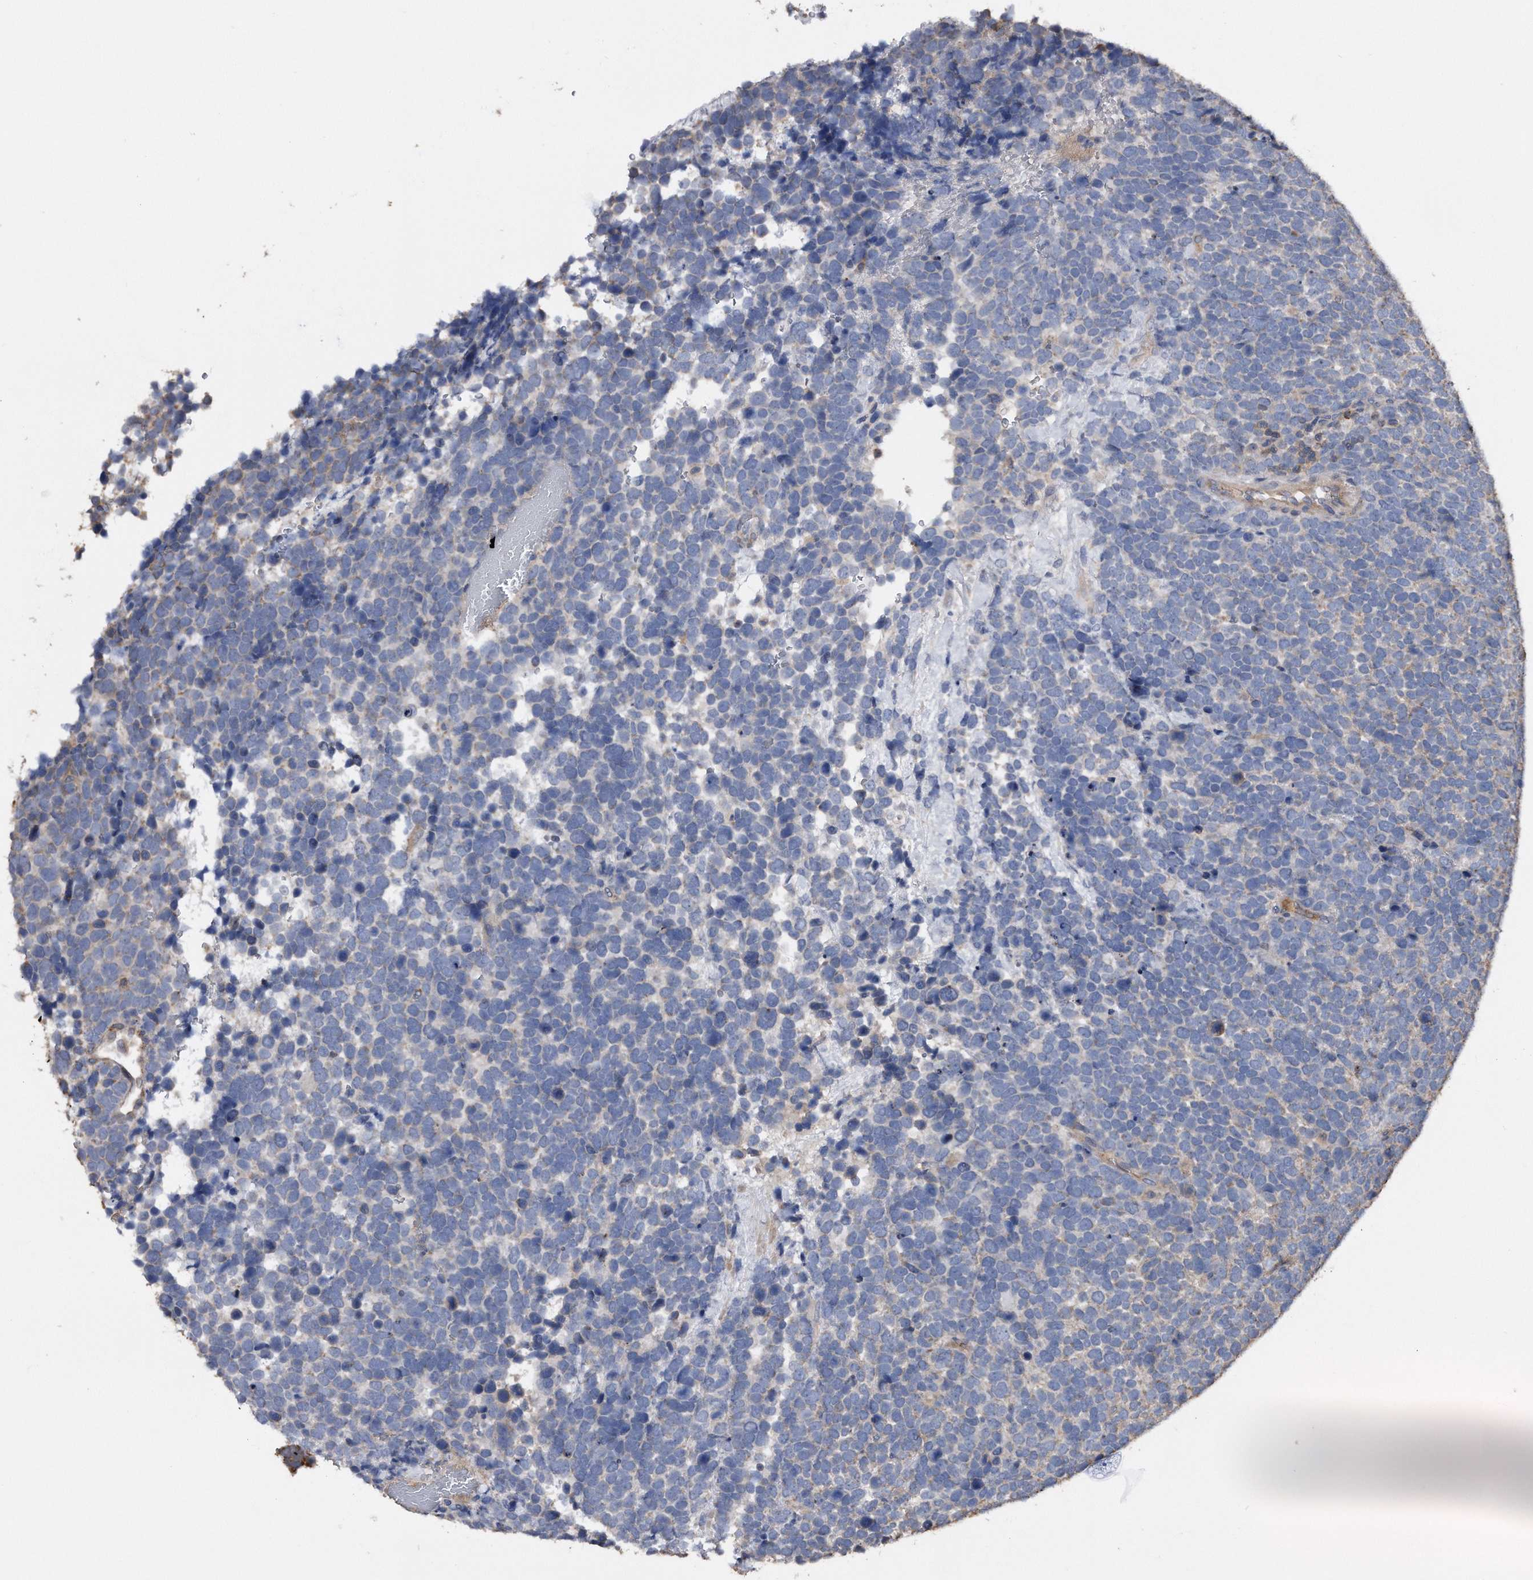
{"staining": {"intensity": "negative", "quantity": "none", "location": "none"}, "tissue": "urothelial cancer", "cell_type": "Tumor cells", "image_type": "cancer", "snomed": [{"axis": "morphology", "description": "Urothelial carcinoma, High grade"}, {"axis": "topography", "description": "Urinary bladder"}], "caption": "This is an IHC image of human urothelial cancer. There is no staining in tumor cells.", "gene": "KCND3", "patient": {"sex": "female", "age": 82}}